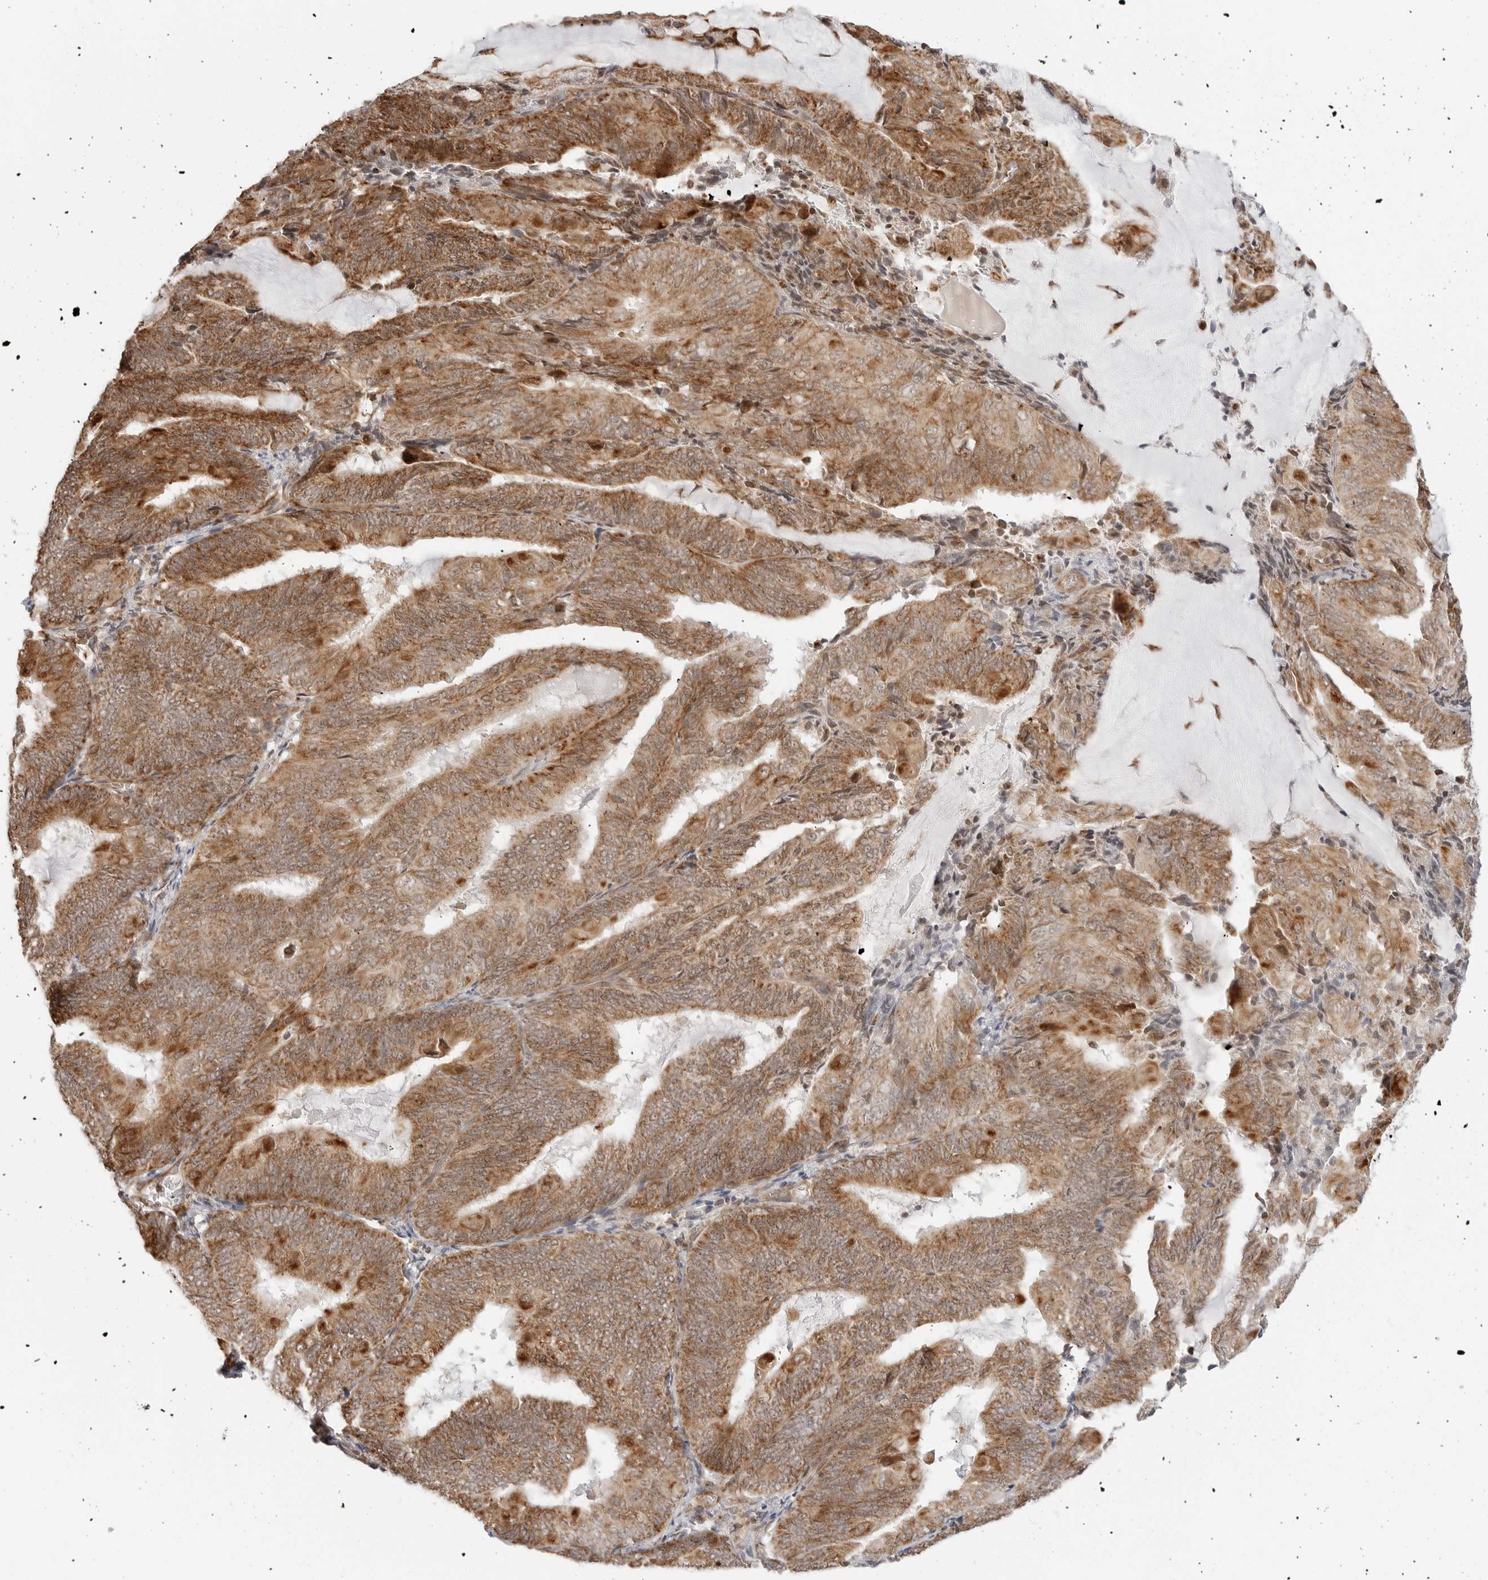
{"staining": {"intensity": "moderate", "quantity": ">75%", "location": "cytoplasmic/membranous"}, "tissue": "endometrial cancer", "cell_type": "Tumor cells", "image_type": "cancer", "snomed": [{"axis": "morphology", "description": "Adenocarcinoma, NOS"}, {"axis": "topography", "description": "Endometrium"}], "caption": "Immunohistochemistry micrograph of neoplastic tissue: endometrial adenocarcinoma stained using immunohistochemistry shows medium levels of moderate protein expression localized specifically in the cytoplasmic/membranous of tumor cells, appearing as a cytoplasmic/membranous brown color.", "gene": "POLR3GL", "patient": {"sex": "female", "age": 81}}